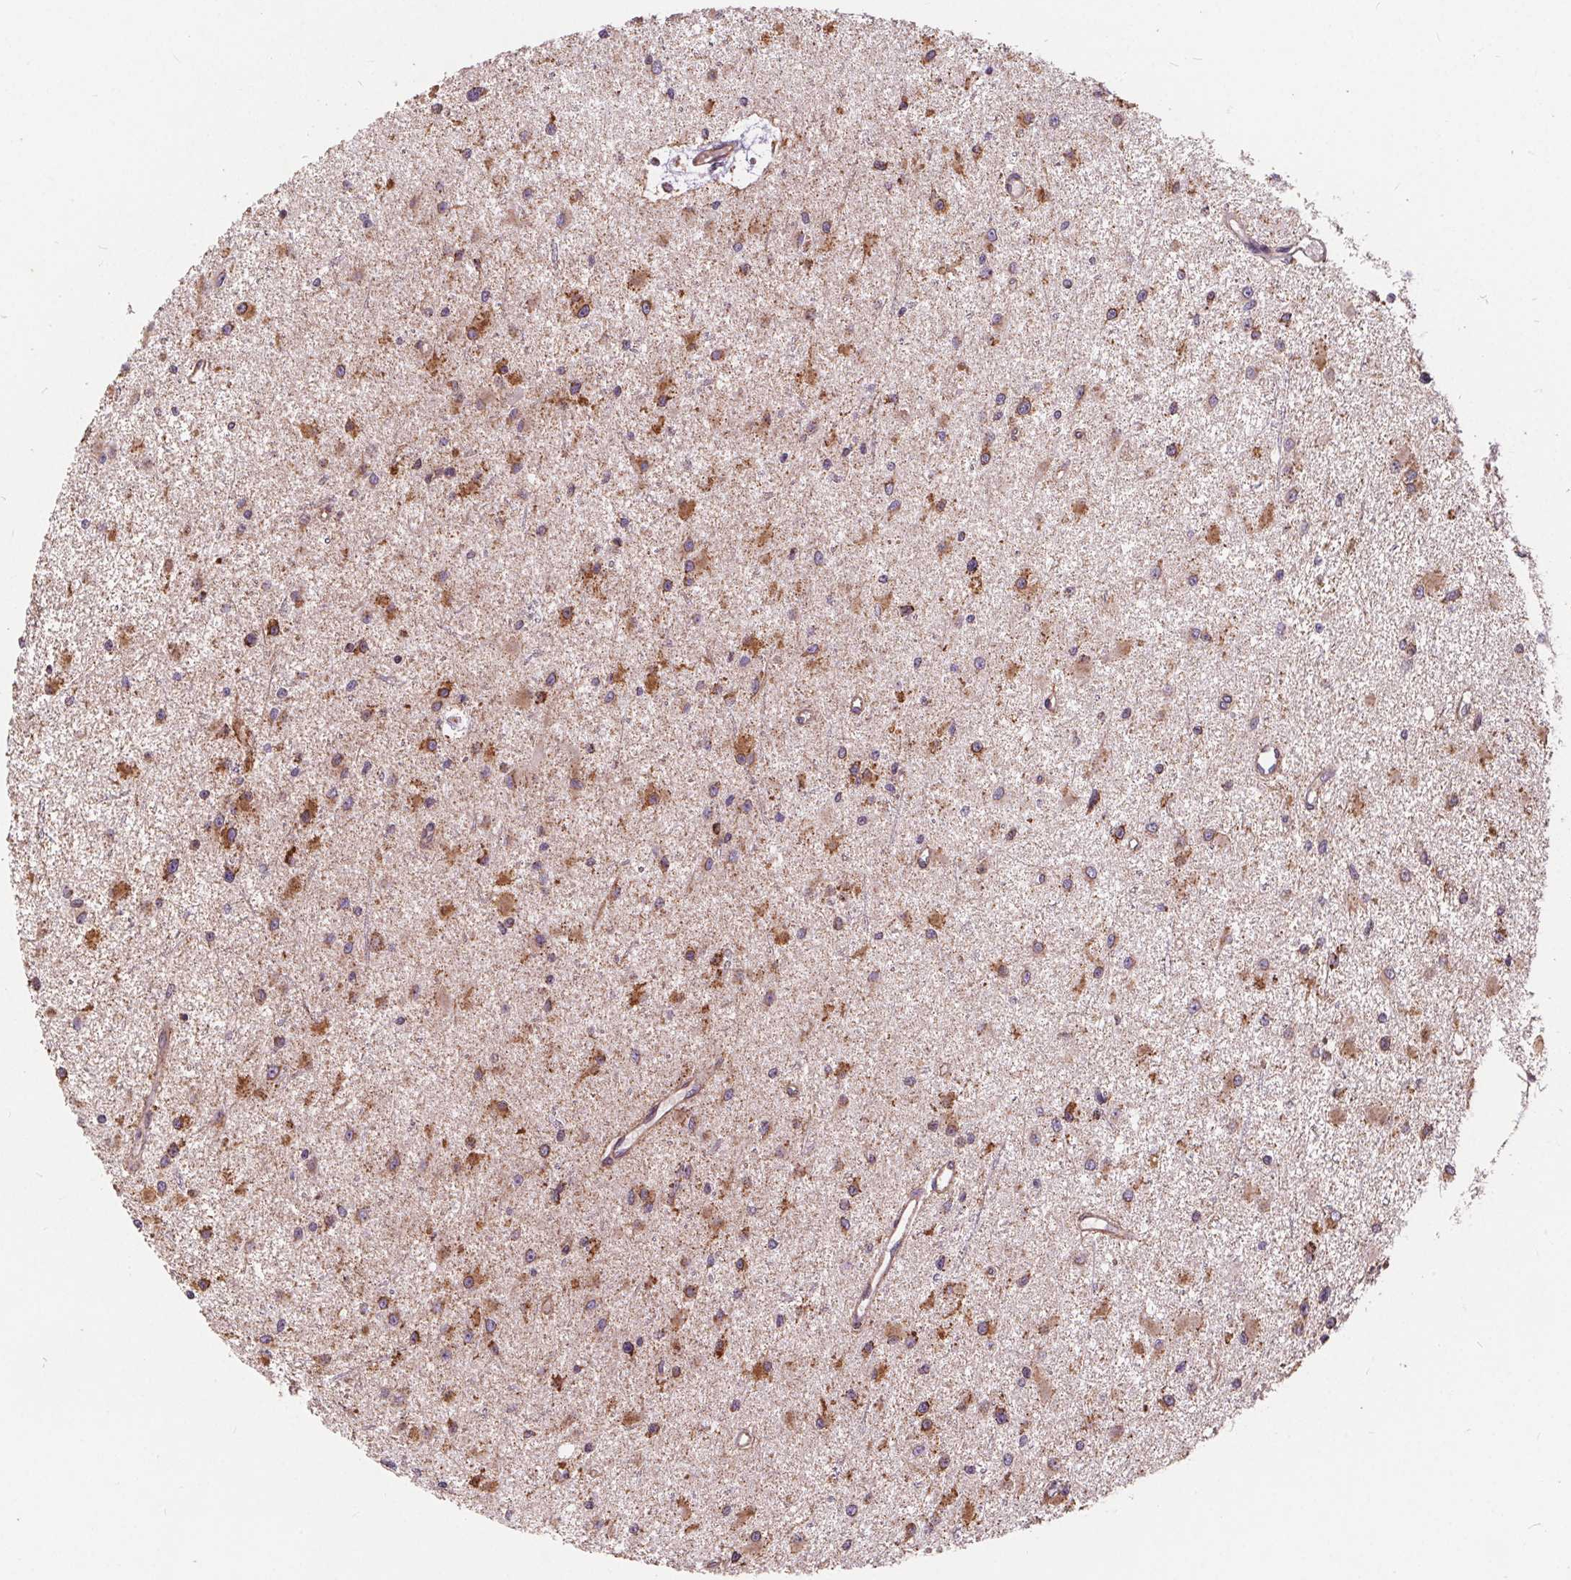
{"staining": {"intensity": "moderate", "quantity": "25%-75%", "location": "cytoplasmic/membranous"}, "tissue": "glioma", "cell_type": "Tumor cells", "image_type": "cancer", "snomed": [{"axis": "morphology", "description": "Glioma, malignant, High grade"}, {"axis": "topography", "description": "Brain"}], "caption": "Immunohistochemical staining of human malignant glioma (high-grade) exhibits medium levels of moderate cytoplasmic/membranous protein staining in approximately 25%-75% of tumor cells.", "gene": "PLSCR3", "patient": {"sex": "male", "age": 54}}